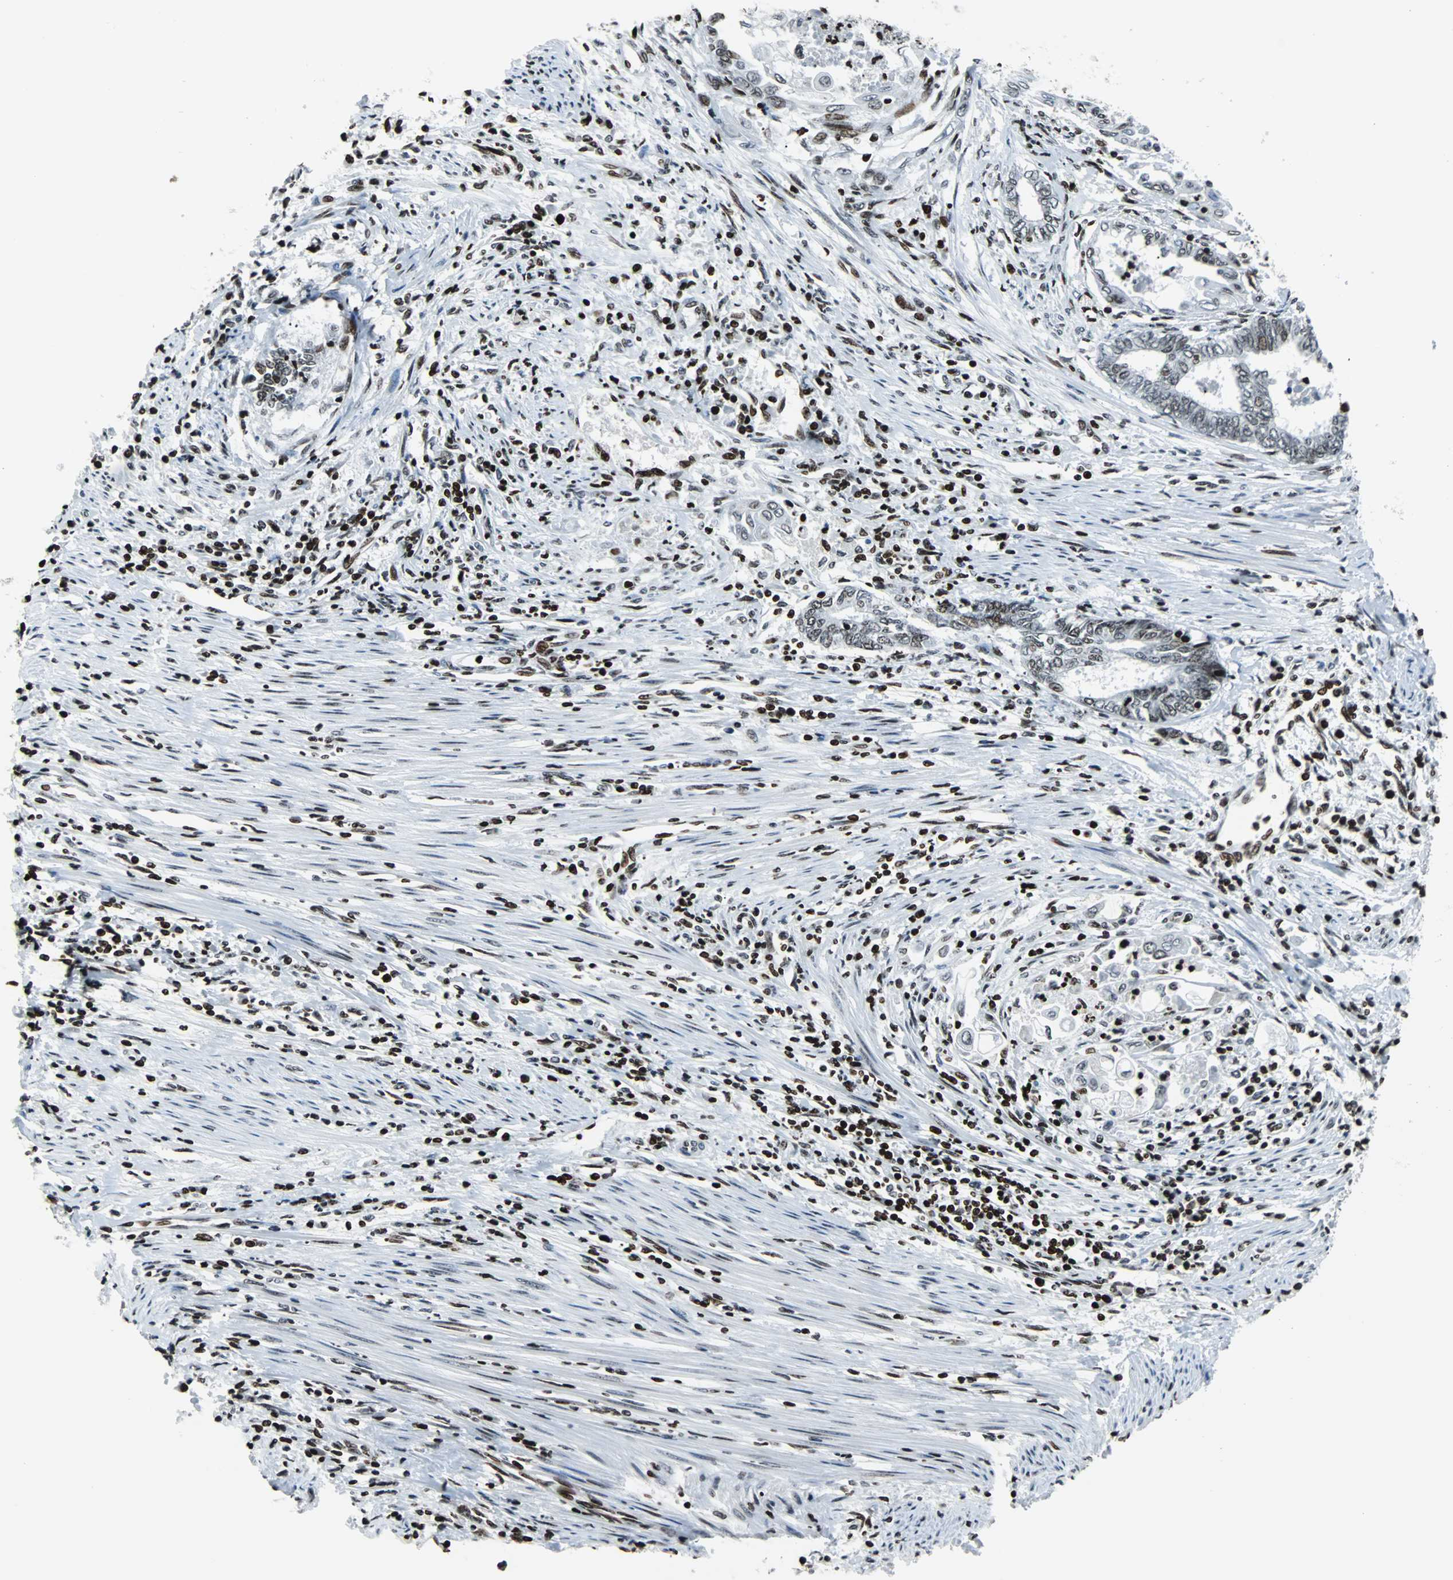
{"staining": {"intensity": "moderate", "quantity": ">75%", "location": "nuclear"}, "tissue": "endometrial cancer", "cell_type": "Tumor cells", "image_type": "cancer", "snomed": [{"axis": "morphology", "description": "Adenocarcinoma, NOS"}, {"axis": "topography", "description": "Uterus"}, {"axis": "topography", "description": "Endometrium"}], "caption": "Brown immunohistochemical staining in human endometrial cancer (adenocarcinoma) shows moderate nuclear positivity in about >75% of tumor cells.", "gene": "ZNF131", "patient": {"sex": "female", "age": 70}}